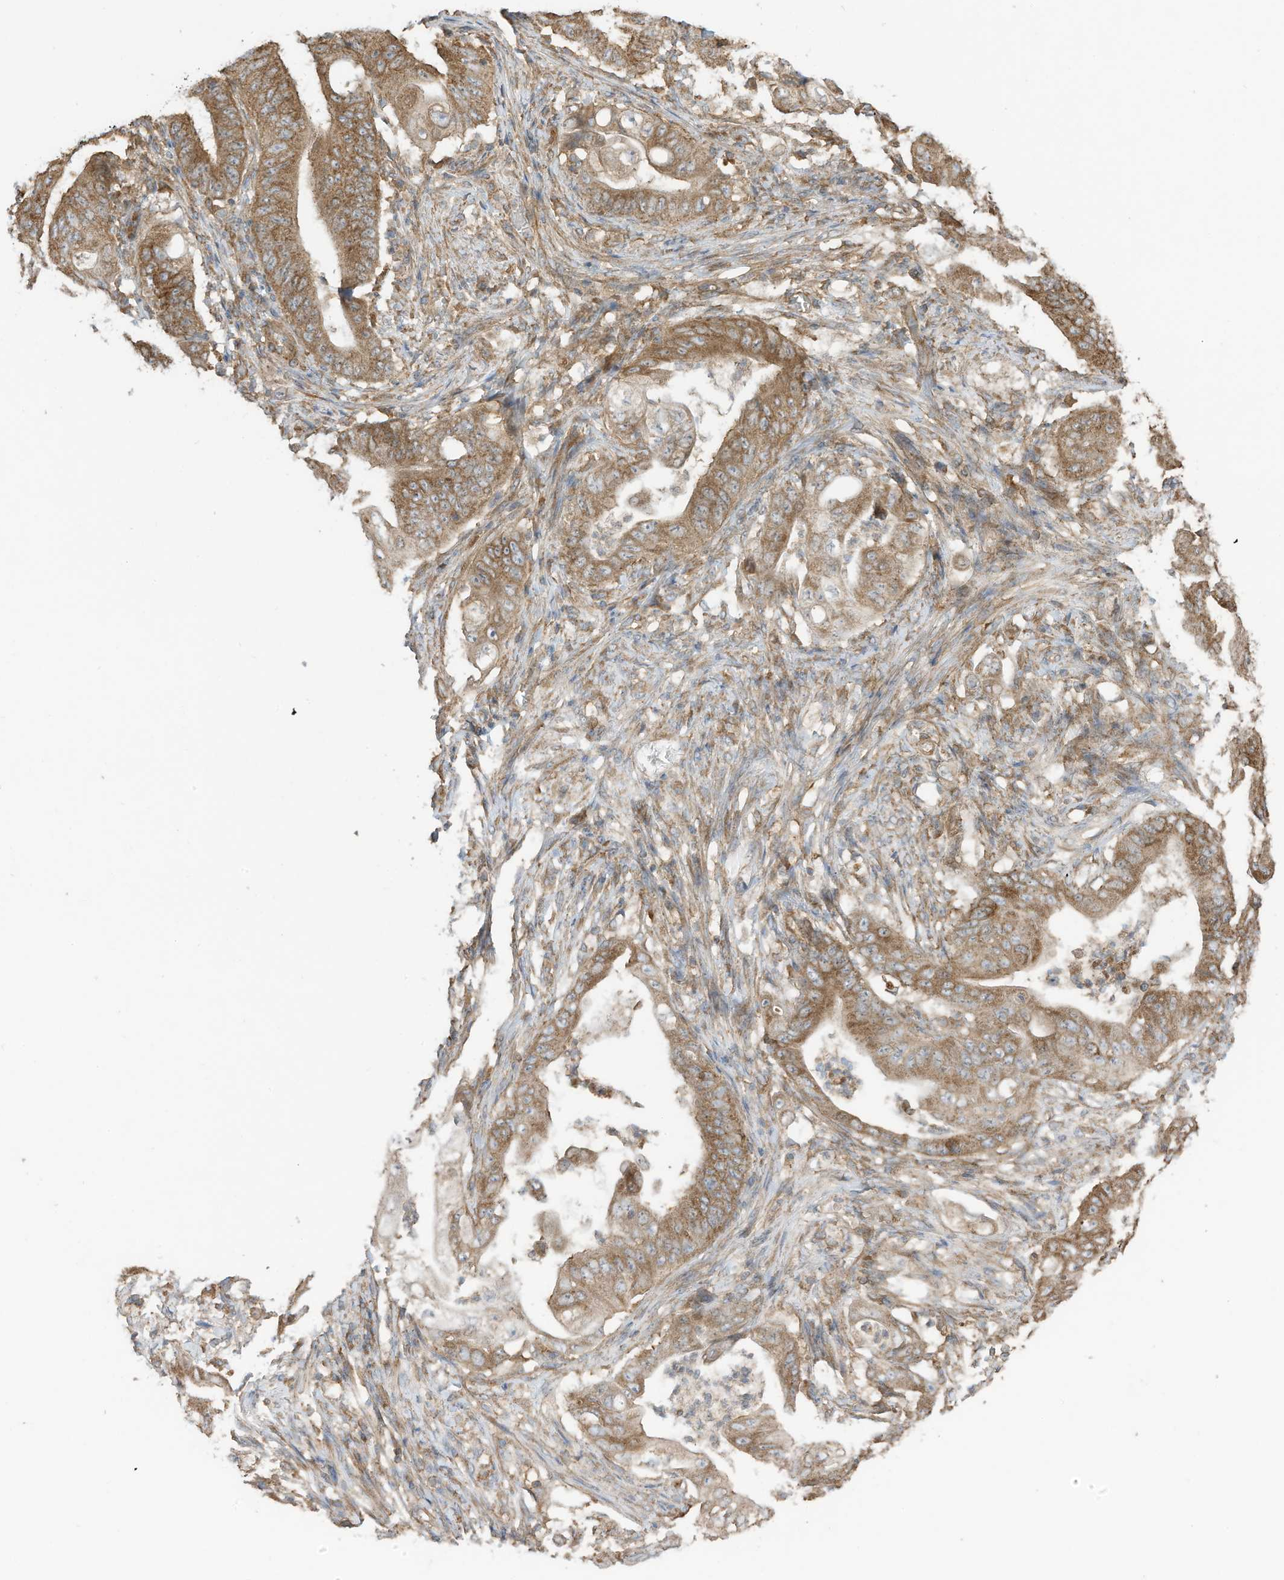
{"staining": {"intensity": "moderate", "quantity": ">75%", "location": "cytoplasmic/membranous"}, "tissue": "stomach cancer", "cell_type": "Tumor cells", "image_type": "cancer", "snomed": [{"axis": "morphology", "description": "Adenocarcinoma, NOS"}, {"axis": "topography", "description": "Stomach"}], "caption": "This is a photomicrograph of IHC staining of stomach adenocarcinoma, which shows moderate positivity in the cytoplasmic/membranous of tumor cells.", "gene": "CGAS", "patient": {"sex": "female", "age": 73}}